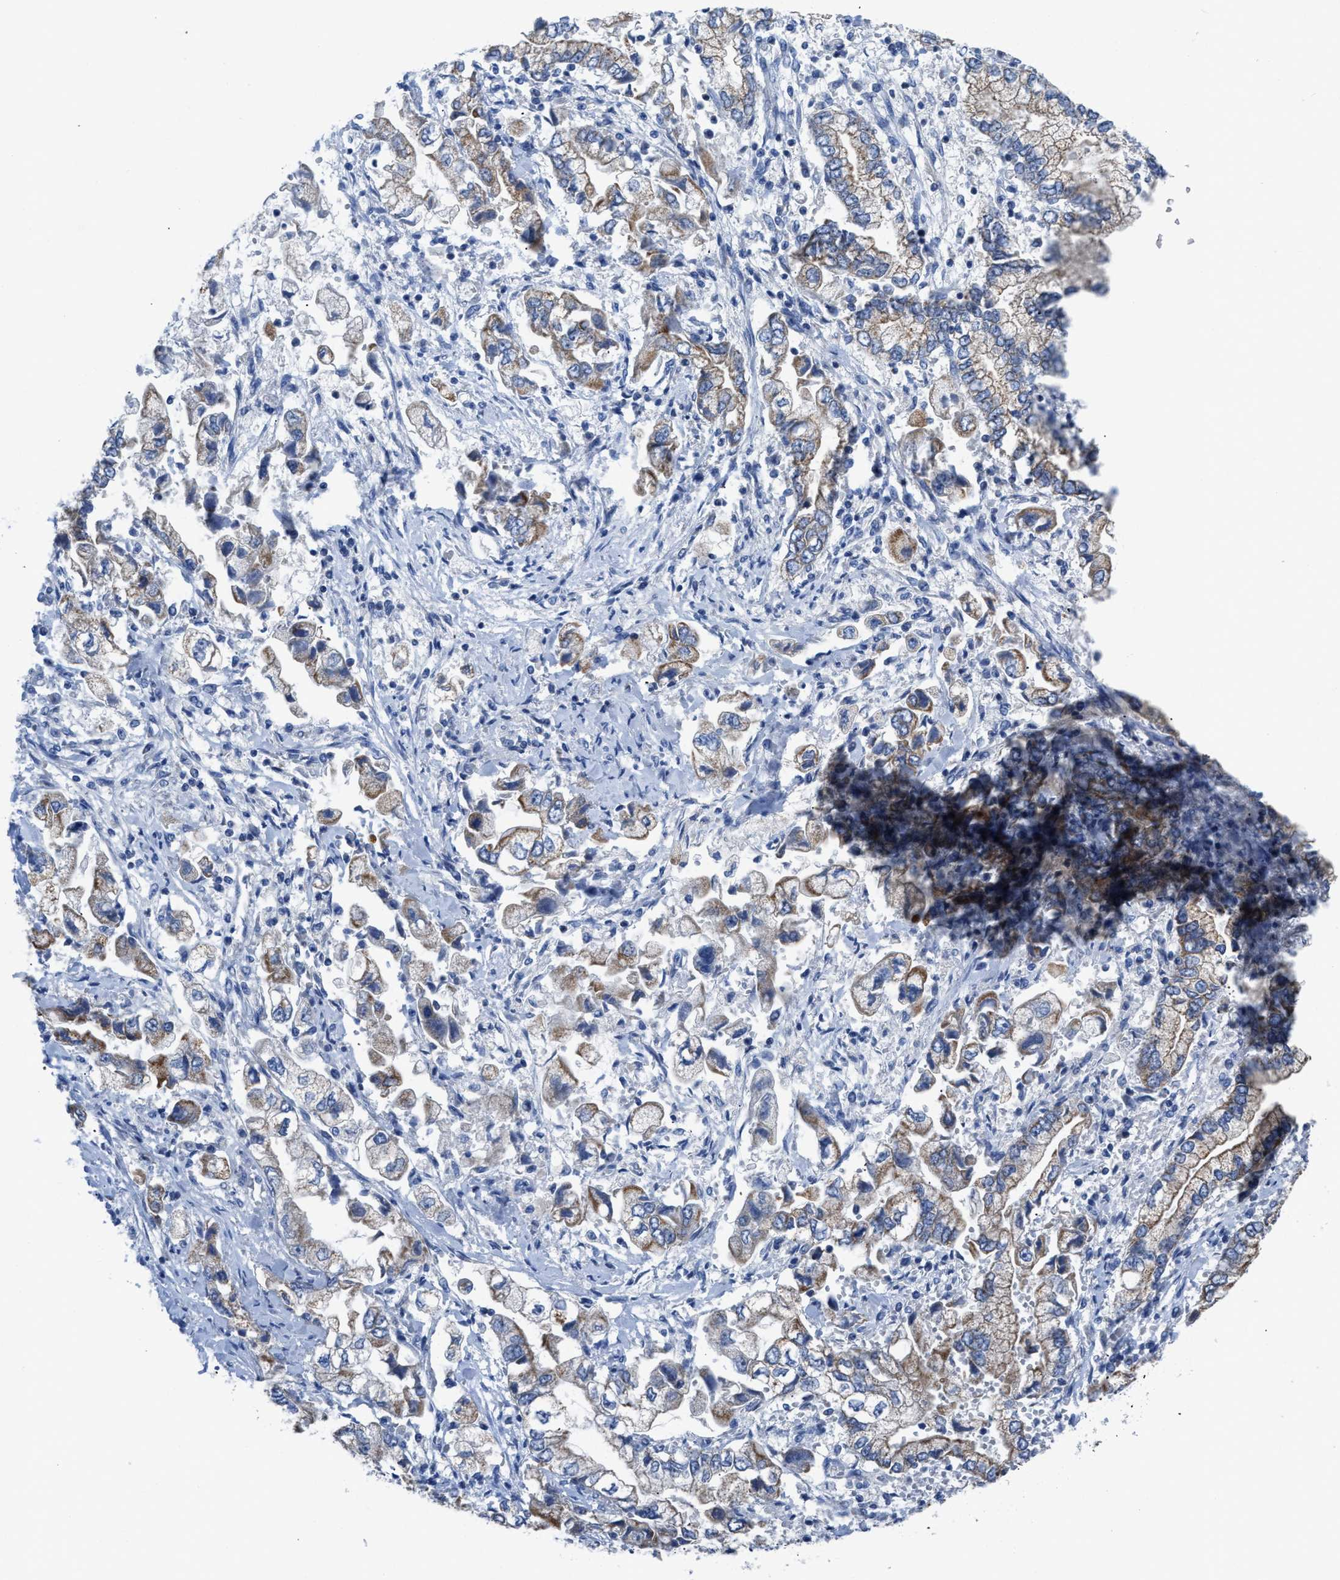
{"staining": {"intensity": "moderate", "quantity": ">75%", "location": "cytoplasmic/membranous"}, "tissue": "stomach cancer", "cell_type": "Tumor cells", "image_type": "cancer", "snomed": [{"axis": "morphology", "description": "Normal tissue, NOS"}, {"axis": "morphology", "description": "Adenocarcinoma, NOS"}, {"axis": "topography", "description": "Stomach"}], "caption": "This is an image of IHC staining of stomach cancer, which shows moderate positivity in the cytoplasmic/membranous of tumor cells.", "gene": "ETFA", "patient": {"sex": "male", "age": 62}}